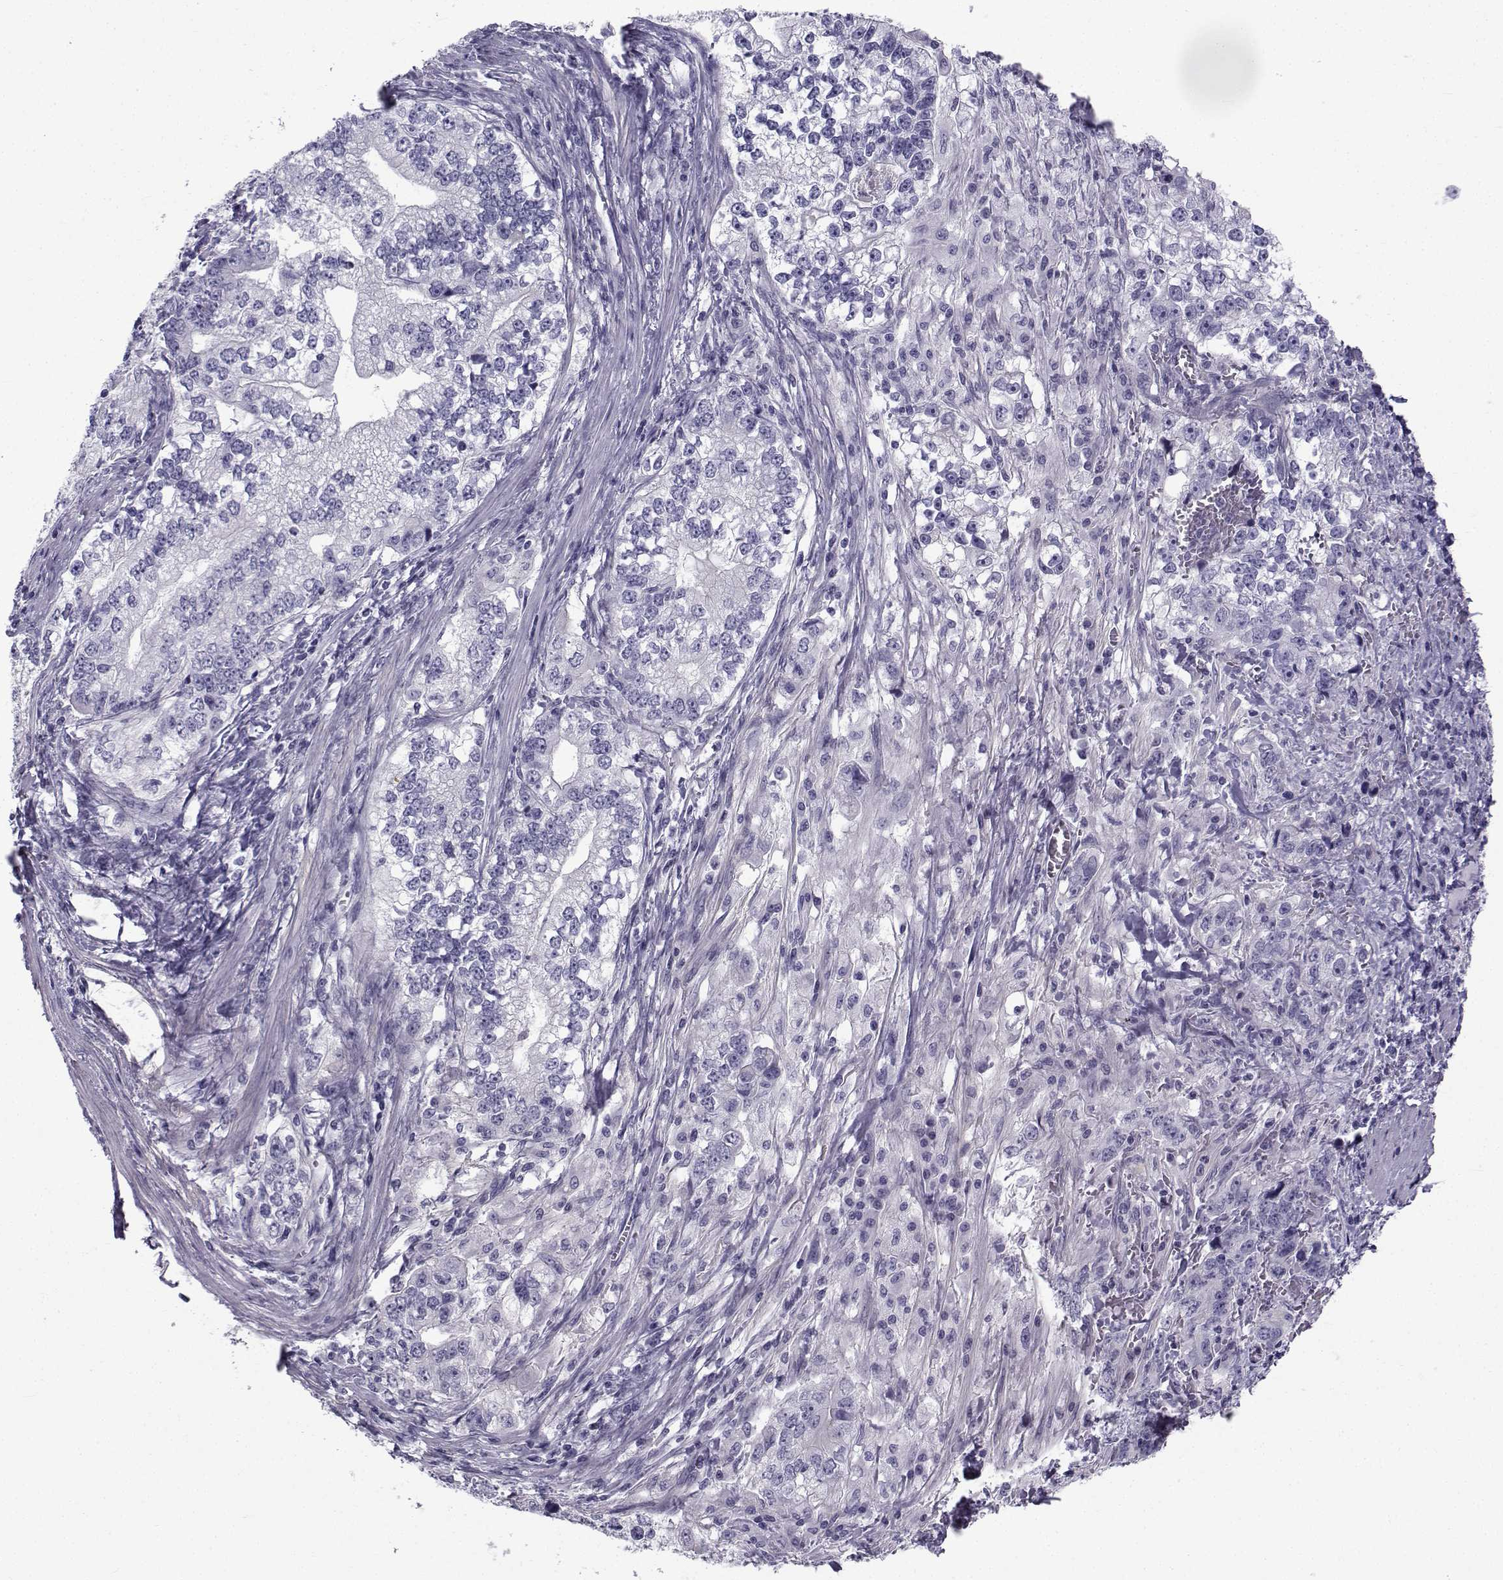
{"staining": {"intensity": "negative", "quantity": "none", "location": "none"}, "tissue": "stomach cancer", "cell_type": "Tumor cells", "image_type": "cancer", "snomed": [{"axis": "morphology", "description": "Adenocarcinoma, NOS"}, {"axis": "topography", "description": "Stomach, lower"}], "caption": "The immunohistochemistry photomicrograph has no significant expression in tumor cells of adenocarcinoma (stomach) tissue.", "gene": "SPANXD", "patient": {"sex": "female", "age": 72}}